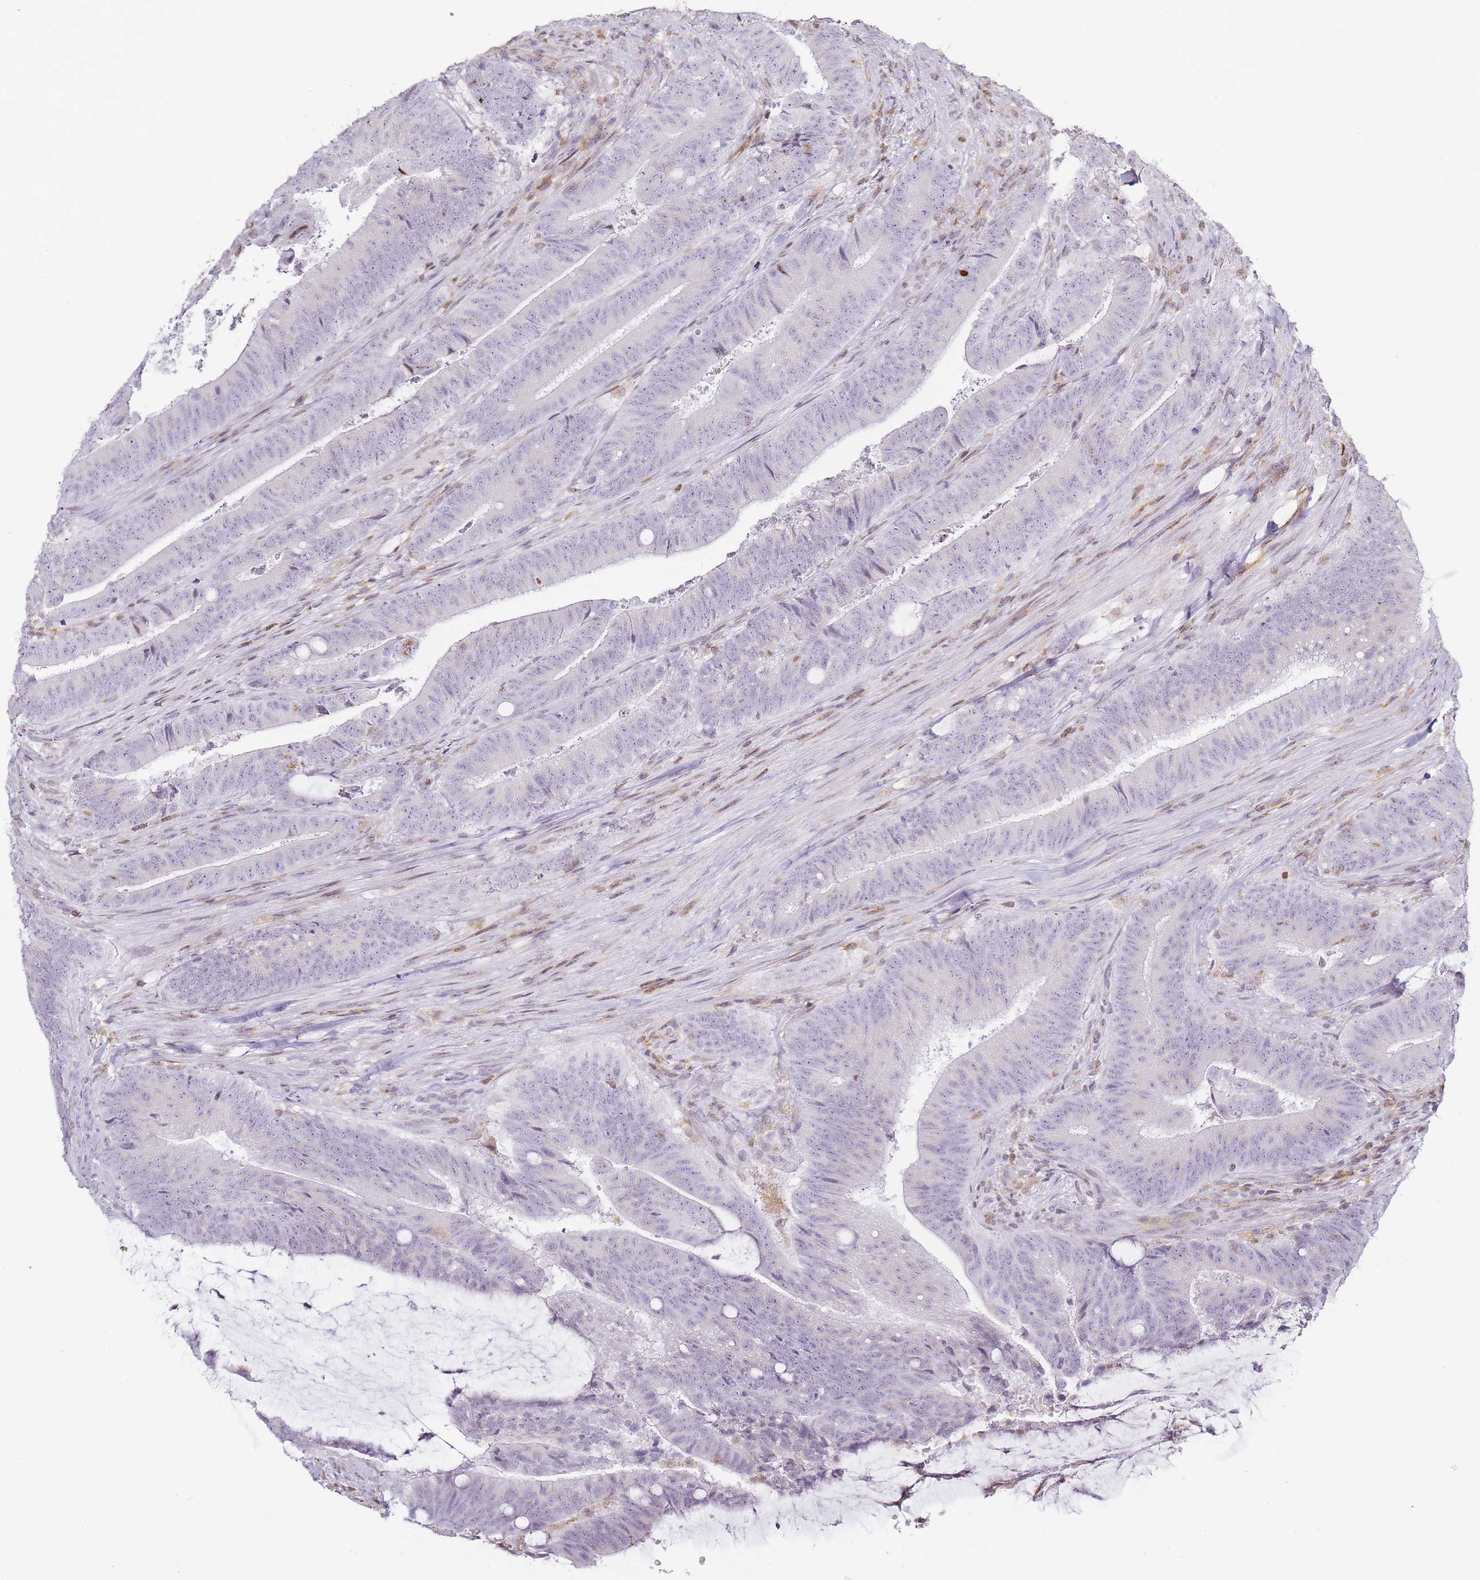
{"staining": {"intensity": "negative", "quantity": "none", "location": "none"}, "tissue": "colorectal cancer", "cell_type": "Tumor cells", "image_type": "cancer", "snomed": [{"axis": "morphology", "description": "Adenocarcinoma, NOS"}, {"axis": "topography", "description": "Colon"}], "caption": "DAB immunohistochemical staining of colorectal adenocarcinoma shows no significant expression in tumor cells.", "gene": "JAKMIP1", "patient": {"sex": "female", "age": 43}}